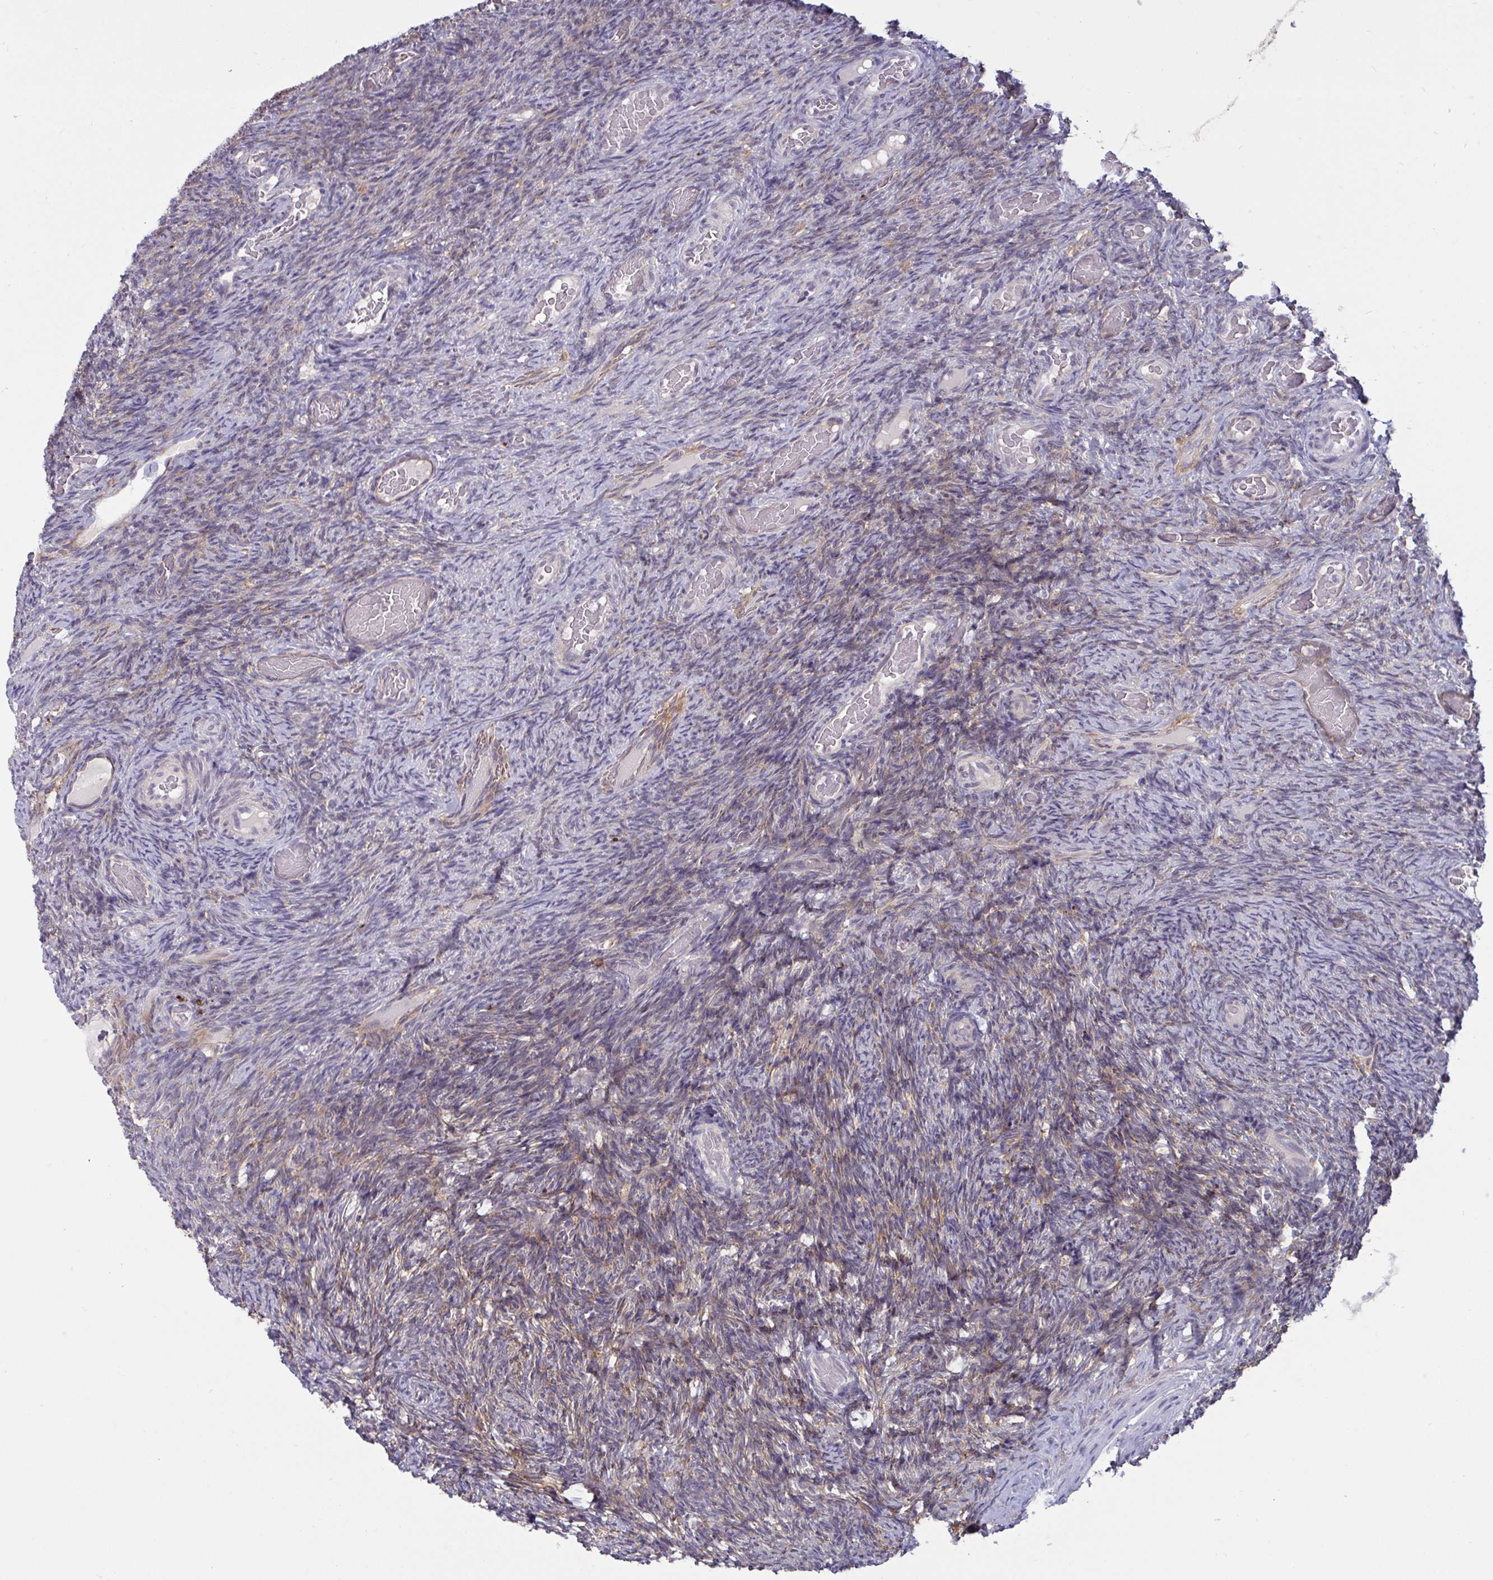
{"staining": {"intensity": "weak", "quantity": "<25%", "location": "cytoplasmic/membranous"}, "tissue": "ovary", "cell_type": "Ovarian stroma cells", "image_type": "normal", "snomed": [{"axis": "morphology", "description": "Normal tissue, NOS"}, {"axis": "topography", "description": "Ovary"}], "caption": "IHC image of benign human ovary stained for a protein (brown), which demonstrates no expression in ovarian stroma cells. The staining is performed using DAB (3,3'-diaminobenzidine) brown chromogen with nuclei counter-stained in using hematoxylin.", "gene": "TBC1D4", "patient": {"sex": "female", "age": 34}}